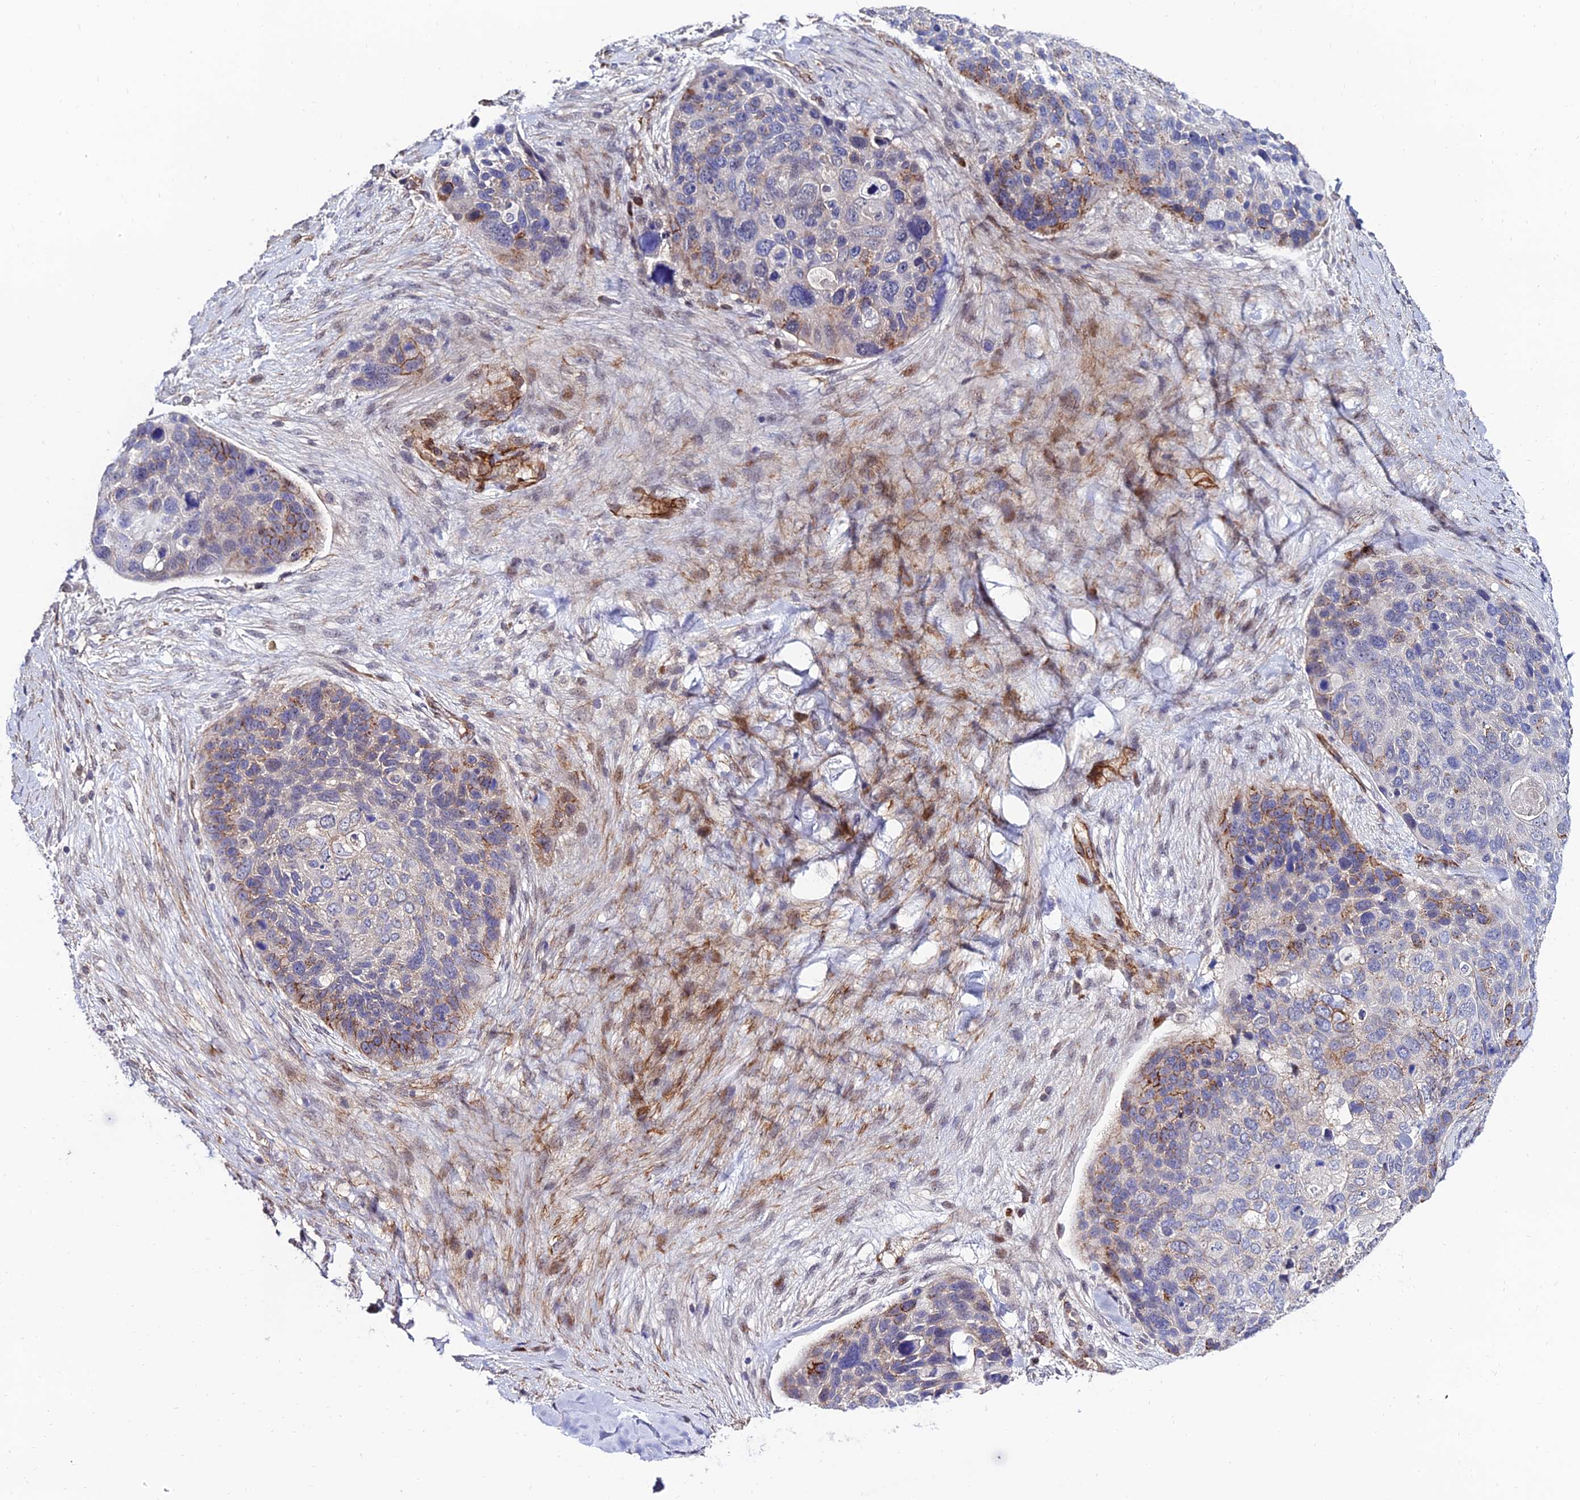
{"staining": {"intensity": "moderate", "quantity": "<25%", "location": "cytoplasmic/membranous"}, "tissue": "skin cancer", "cell_type": "Tumor cells", "image_type": "cancer", "snomed": [{"axis": "morphology", "description": "Basal cell carcinoma"}, {"axis": "topography", "description": "Skin"}], "caption": "This photomicrograph demonstrates basal cell carcinoma (skin) stained with immunohistochemistry to label a protein in brown. The cytoplasmic/membranous of tumor cells show moderate positivity for the protein. Nuclei are counter-stained blue.", "gene": "ALDH3B2", "patient": {"sex": "female", "age": 74}}